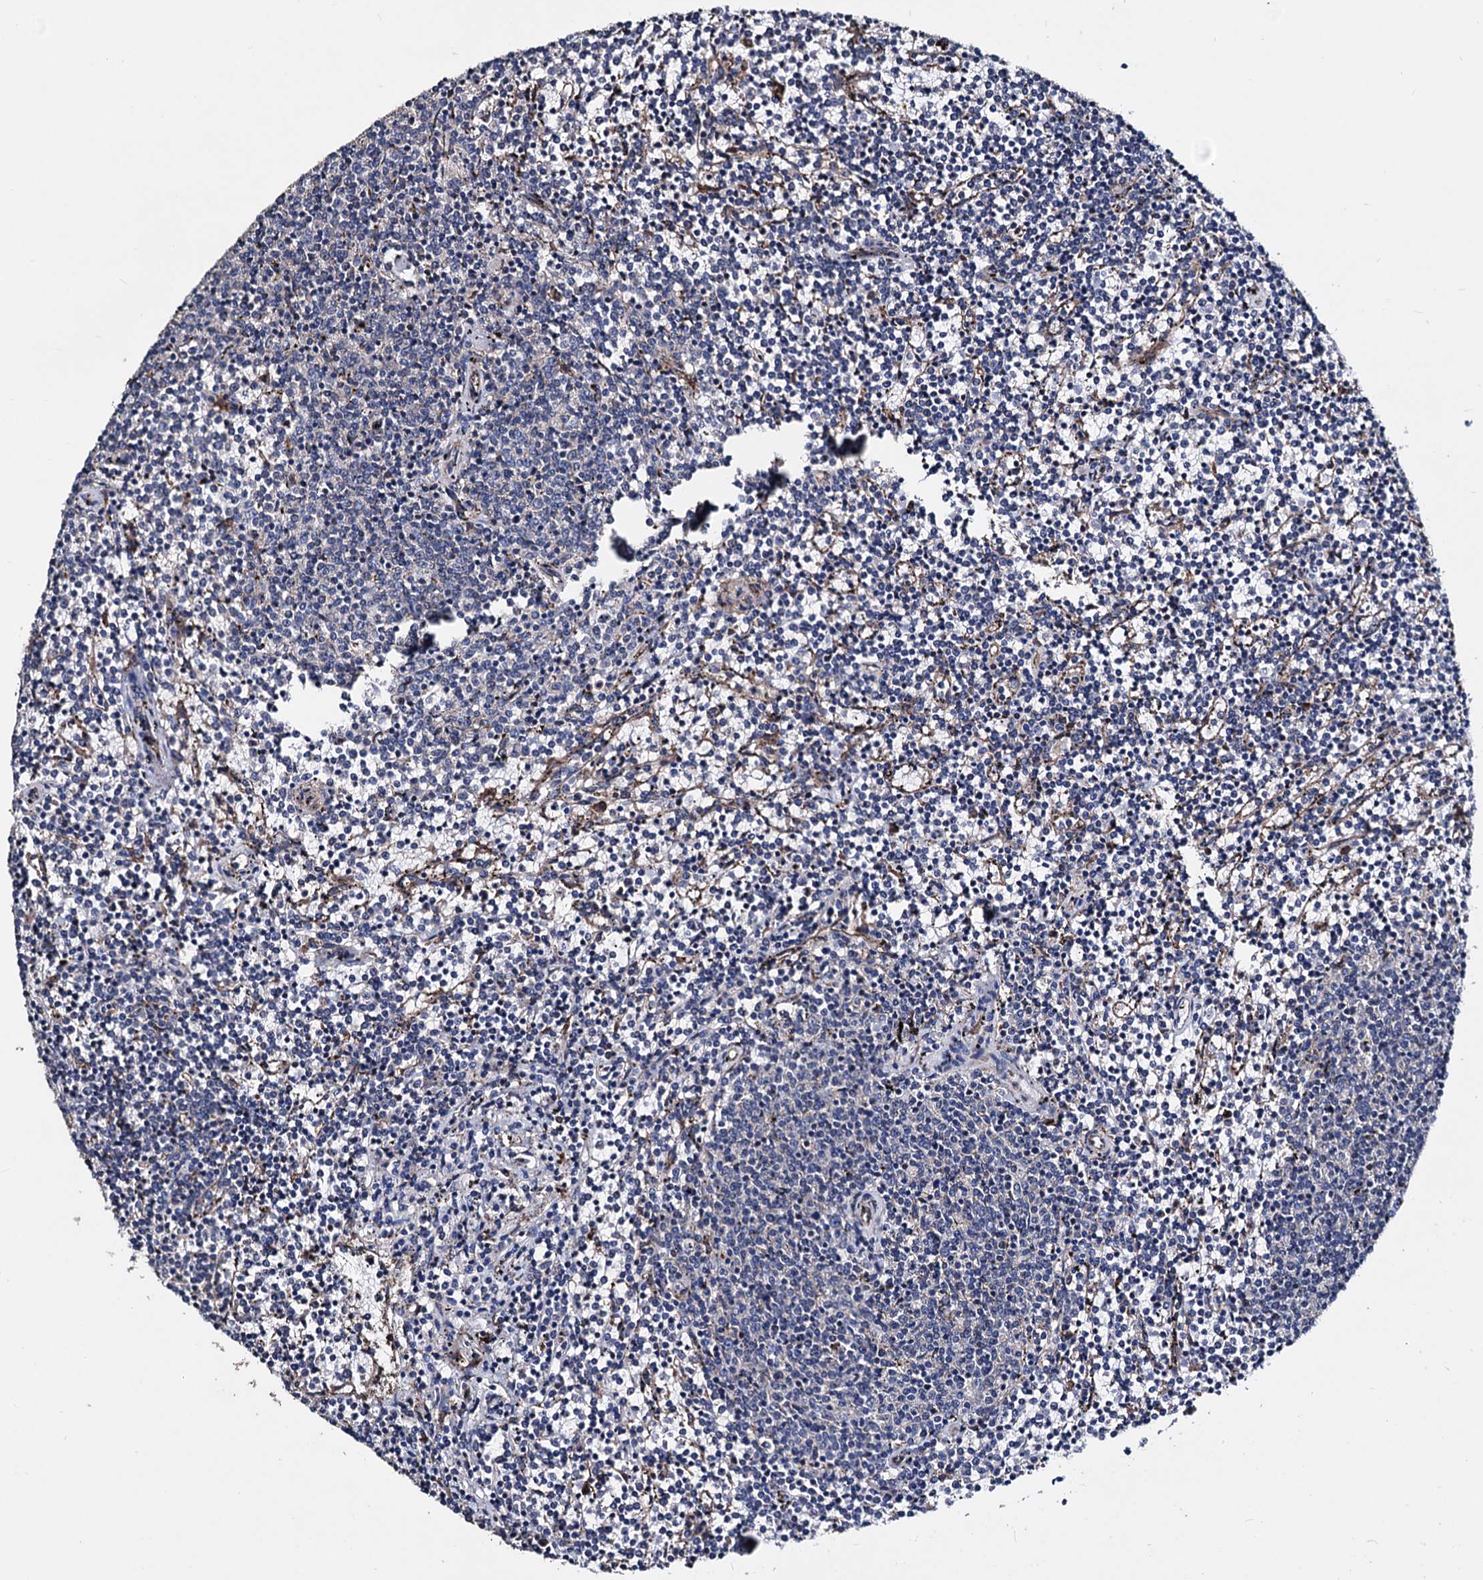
{"staining": {"intensity": "negative", "quantity": "none", "location": "none"}, "tissue": "lymphoma", "cell_type": "Tumor cells", "image_type": "cancer", "snomed": [{"axis": "morphology", "description": "Malignant lymphoma, non-Hodgkin's type, Low grade"}, {"axis": "topography", "description": "Spleen"}], "caption": "Human lymphoma stained for a protein using IHC exhibits no positivity in tumor cells.", "gene": "AKAP11", "patient": {"sex": "female", "age": 50}}